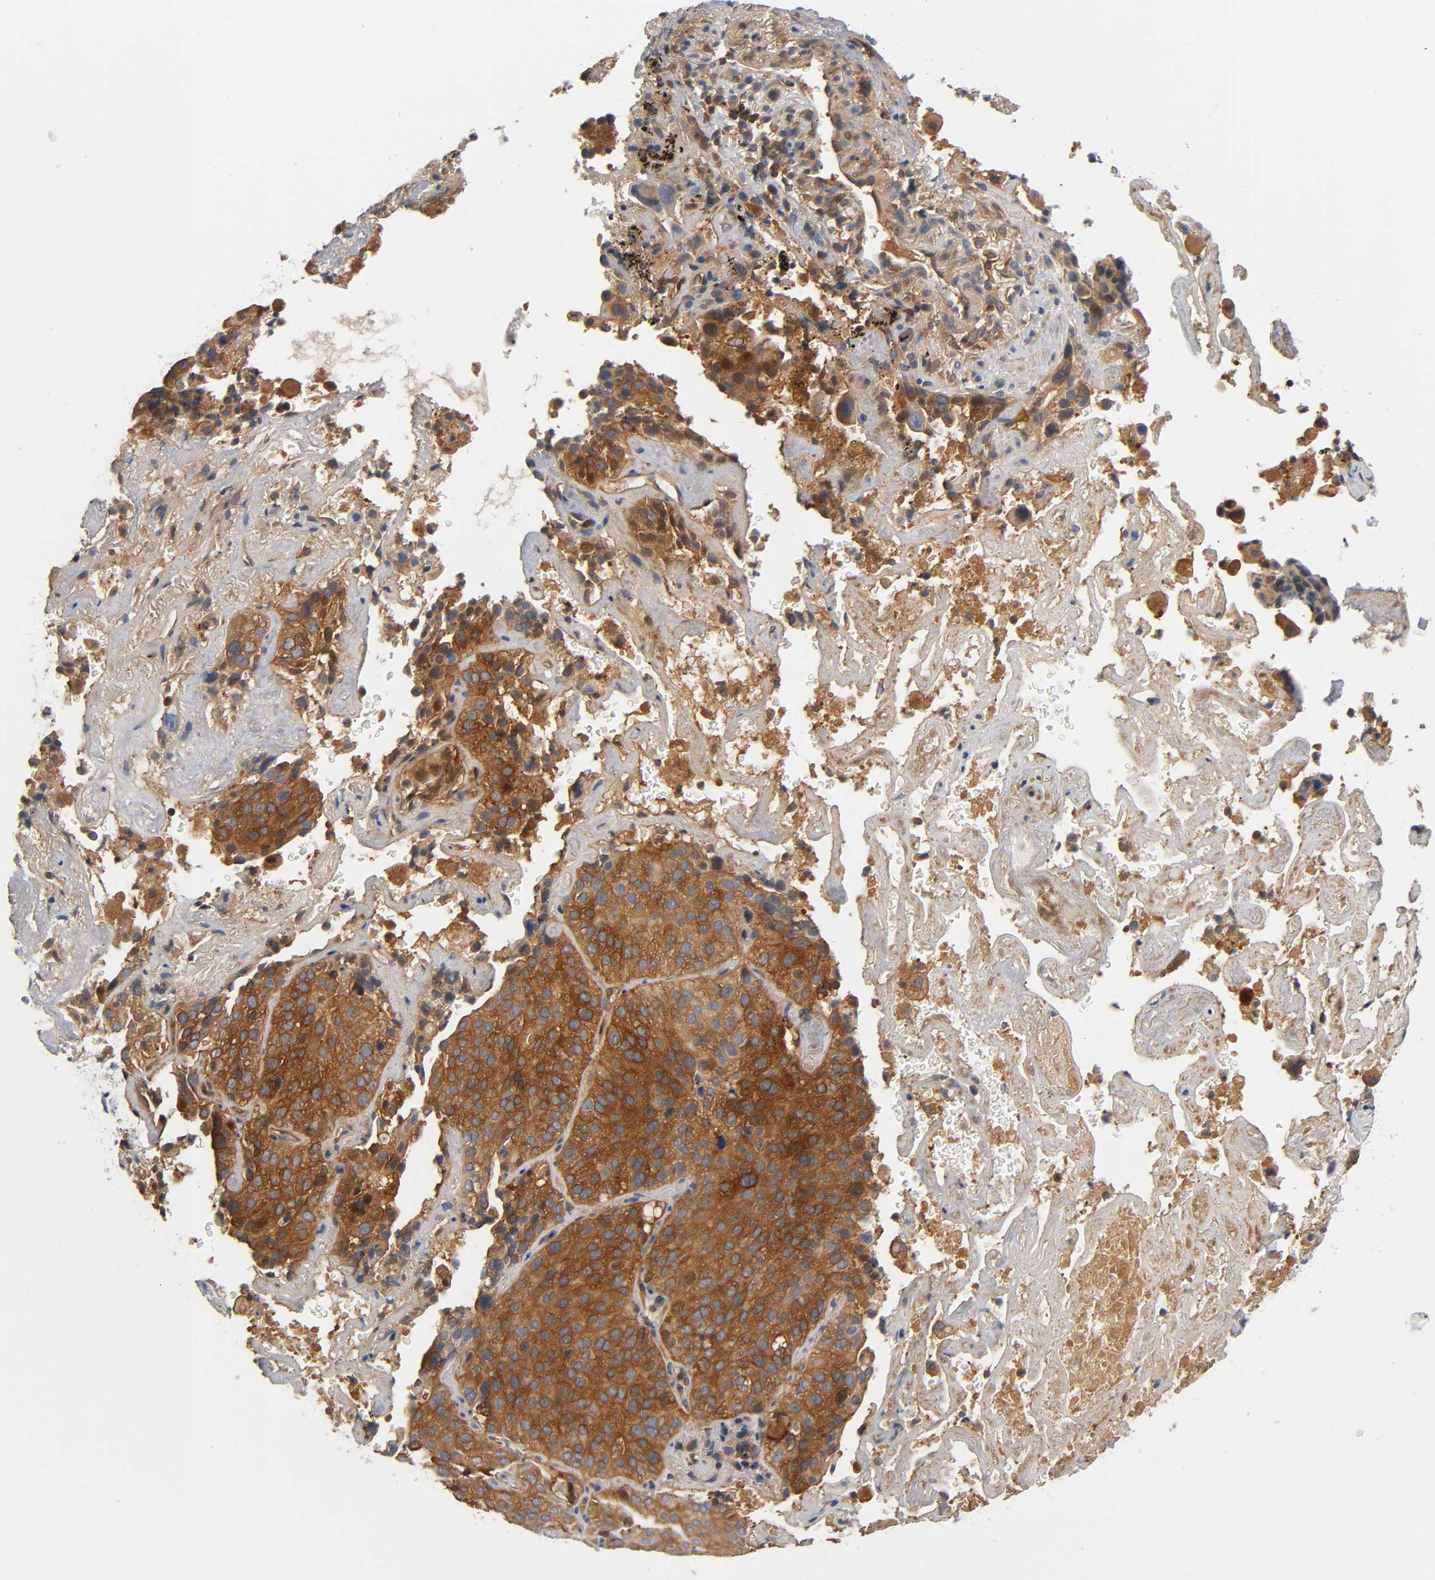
{"staining": {"intensity": "strong", "quantity": ">75%", "location": "cytoplasmic/membranous"}, "tissue": "lung cancer", "cell_type": "Tumor cells", "image_type": "cancer", "snomed": [{"axis": "morphology", "description": "Squamous cell carcinoma, NOS"}, {"axis": "topography", "description": "Lung"}], "caption": "Lung cancer (squamous cell carcinoma) stained for a protein (brown) displays strong cytoplasmic/membranous positive staining in about >75% of tumor cells.", "gene": "PRKAB1", "patient": {"sex": "male", "age": 54}}